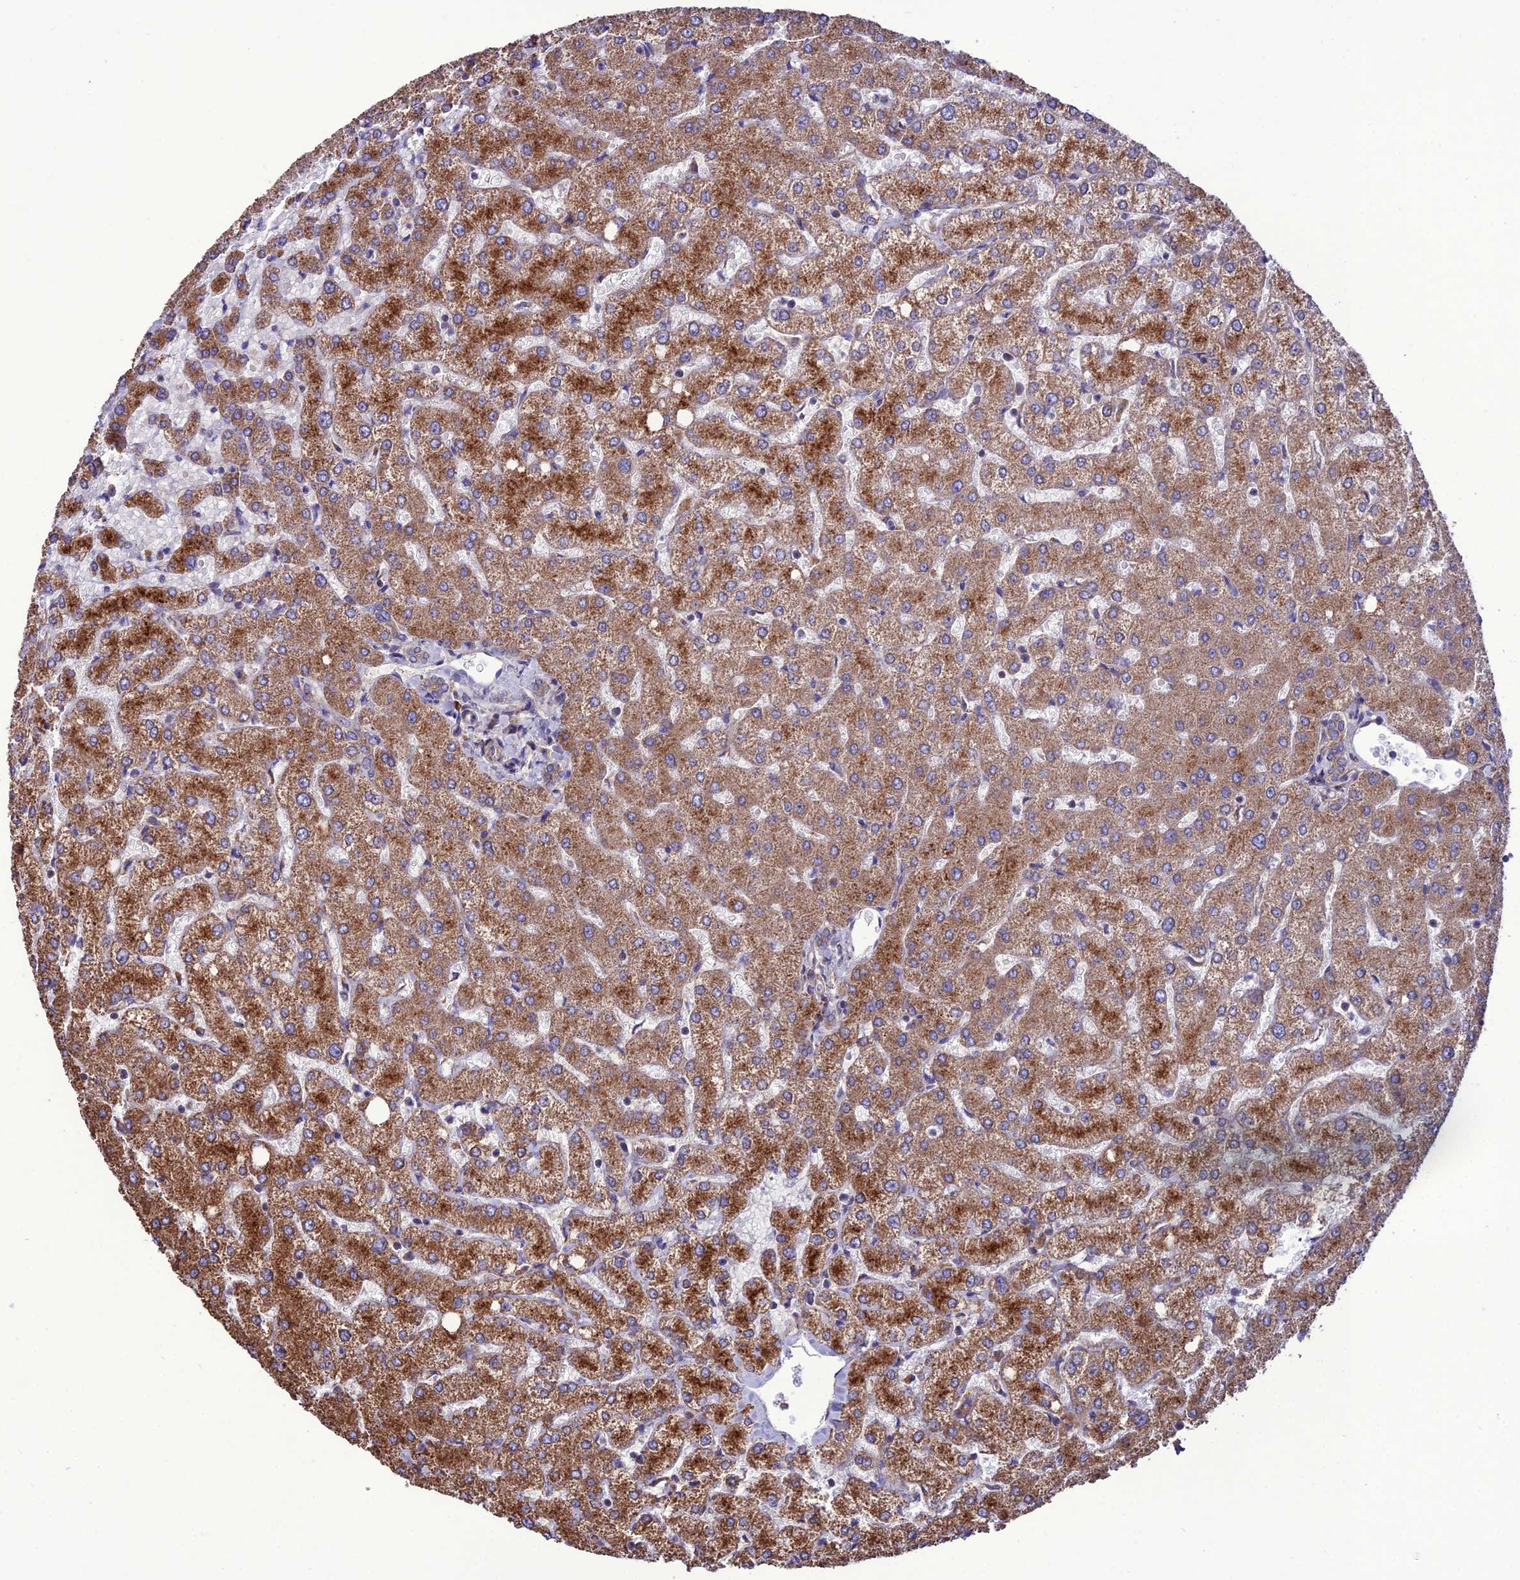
{"staining": {"intensity": "weak", "quantity": ">75%", "location": "cytoplasmic/membranous"}, "tissue": "liver", "cell_type": "Cholangiocytes", "image_type": "normal", "snomed": [{"axis": "morphology", "description": "Normal tissue, NOS"}, {"axis": "topography", "description": "Liver"}], "caption": "Immunohistochemistry (IHC) histopathology image of benign liver stained for a protein (brown), which displays low levels of weak cytoplasmic/membranous positivity in about >75% of cholangiocytes.", "gene": "PPIL3", "patient": {"sex": "female", "age": 54}}